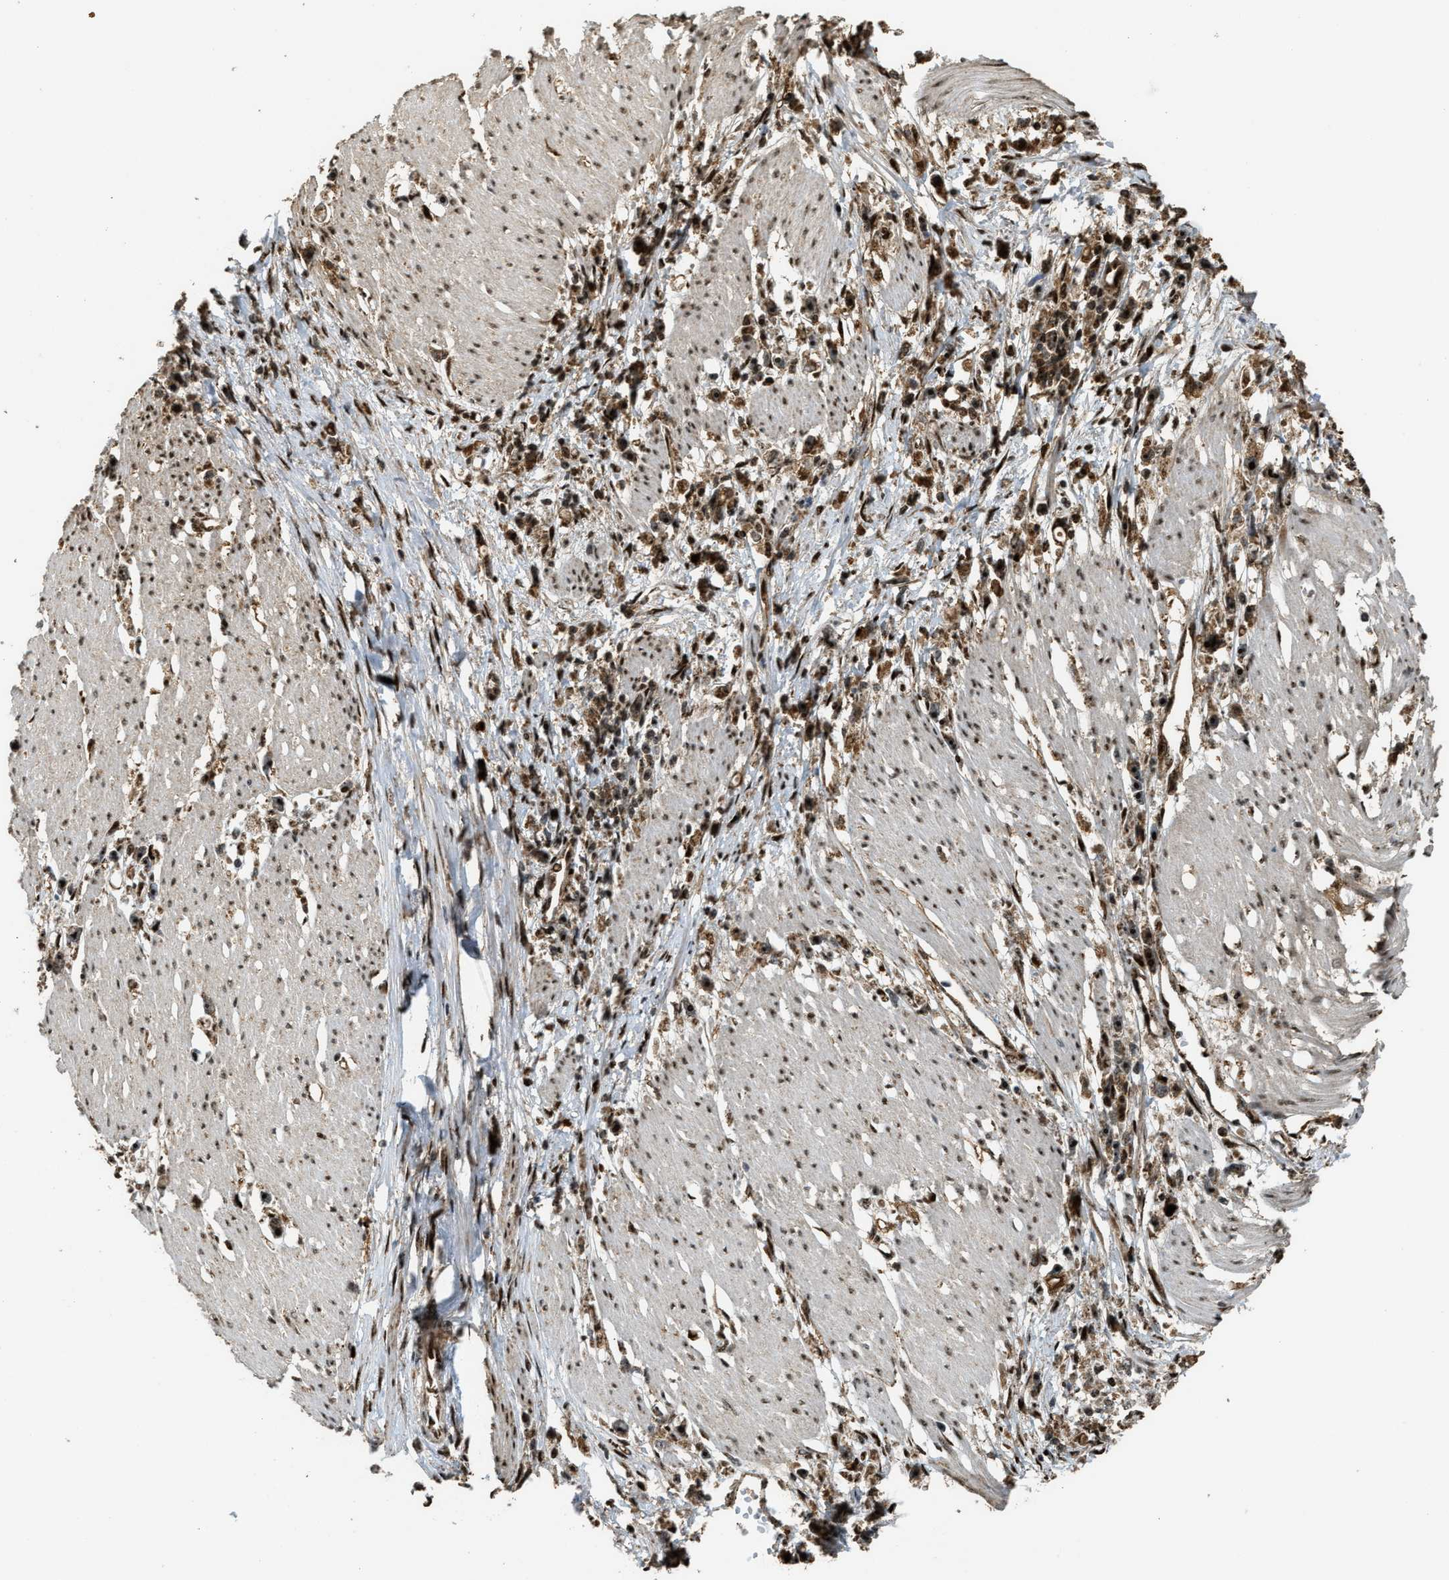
{"staining": {"intensity": "strong", "quantity": ">75%", "location": "cytoplasmic/membranous,nuclear"}, "tissue": "stomach cancer", "cell_type": "Tumor cells", "image_type": "cancer", "snomed": [{"axis": "morphology", "description": "Adenocarcinoma, NOS"}, {"axis": "topography", "description": "Stomach"}], "caption": "This is an image of immunohistochemistry staining of stomach cancer (adenocarcinoma), which shows strong positivity in the cytoplasmic/membranous and nuclear of tumor cells.", "gene": "ZNF687", "patient": {"sex": "female", "age": 59}}